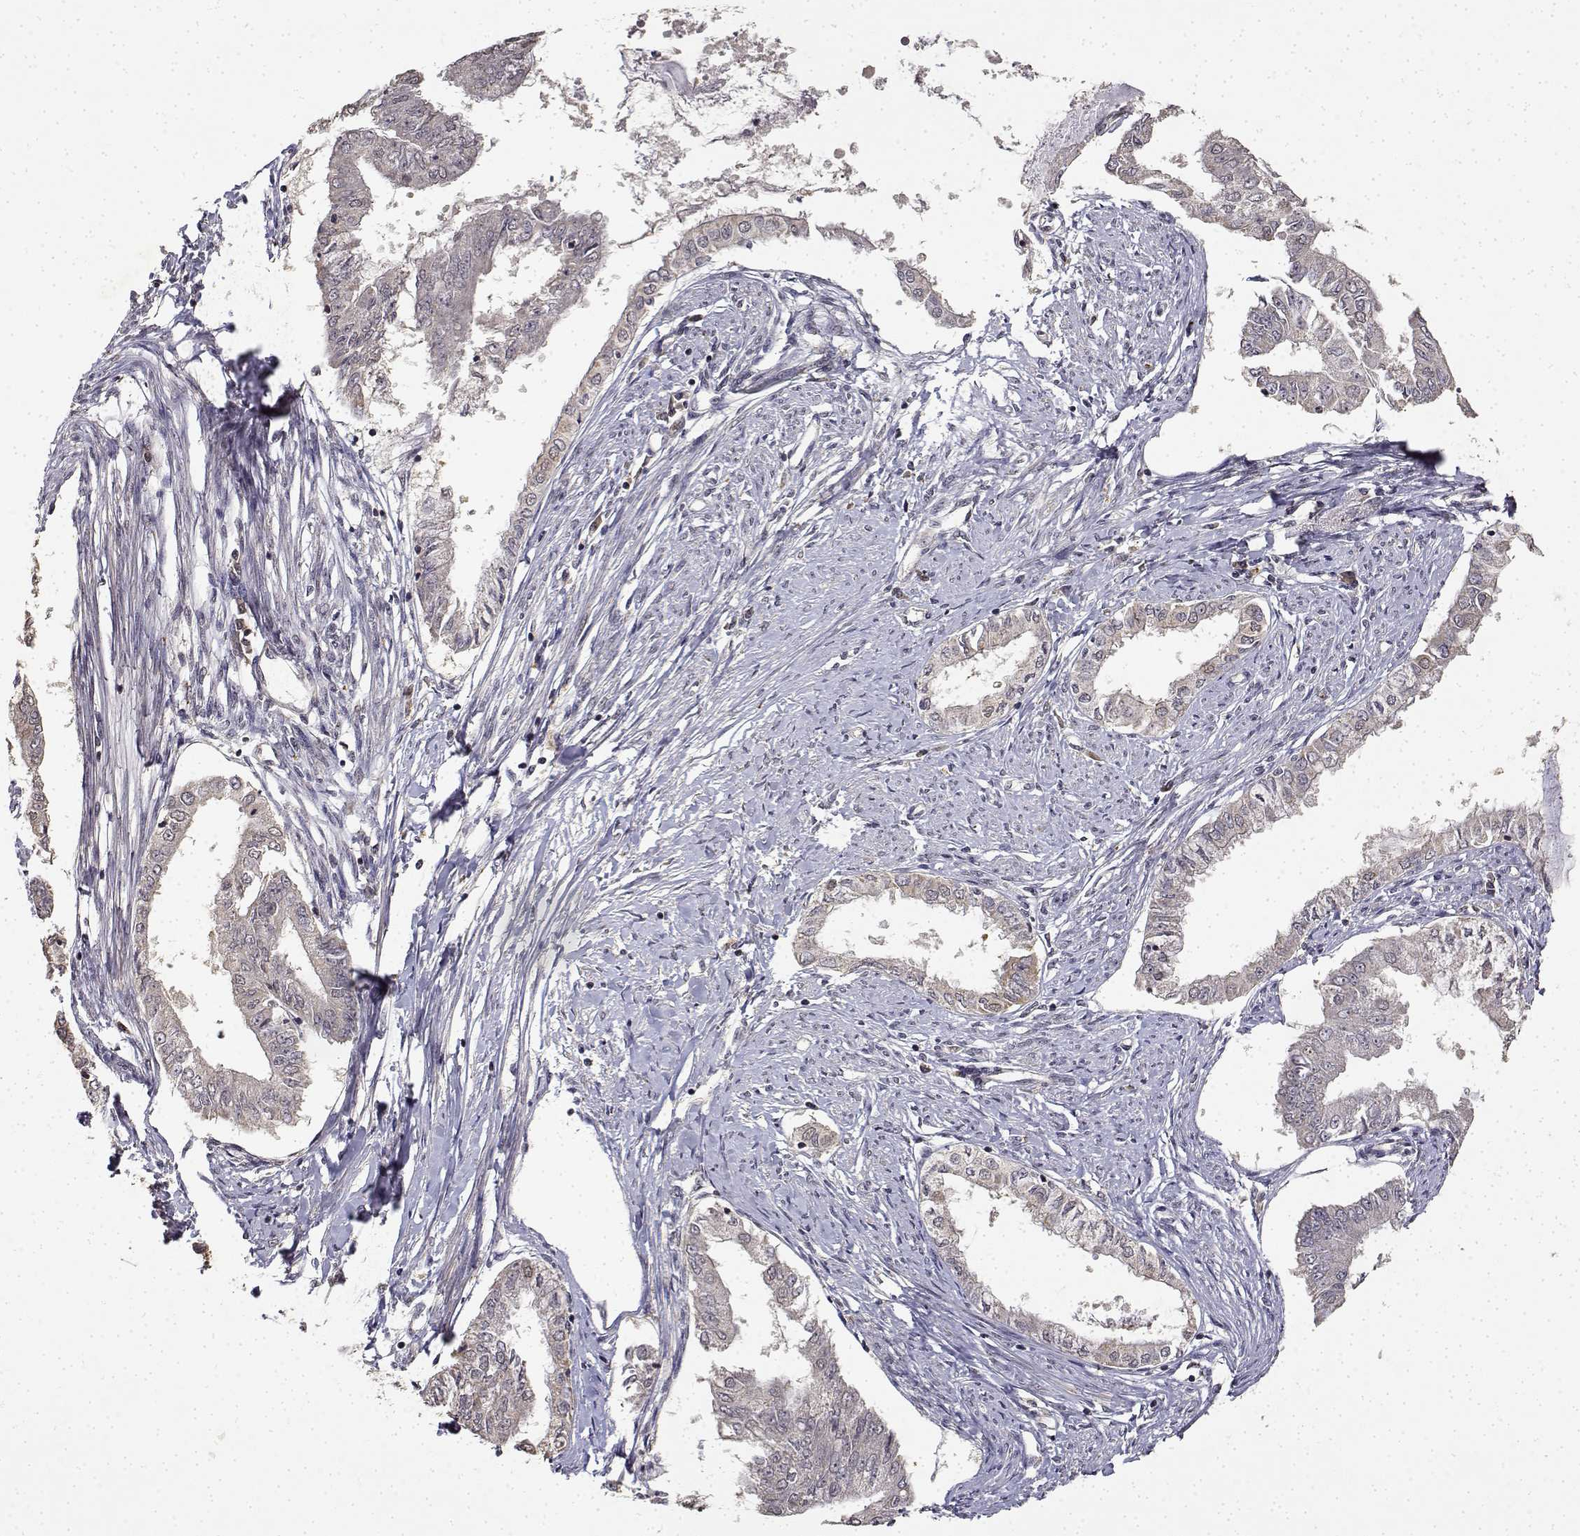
{"staining": {"intensity": "negative", "quantity": "none", "location": "none"}, "tissue": "endometrial cancer", "cell_type": "Tumor cells", "image_type": "cancer", "snomed": [{"axis": "morphology", "description": "Adenocarcinoma, NOS"}, {"axis": "topography", "description": "Endometrium"}], "caption": "Endometrial cancer stained for a protein using immunohistochemistry demonstrates no positivity tumor cells.", "gene": "BDNF", "patient": {"sex": "female", "age": 76}}